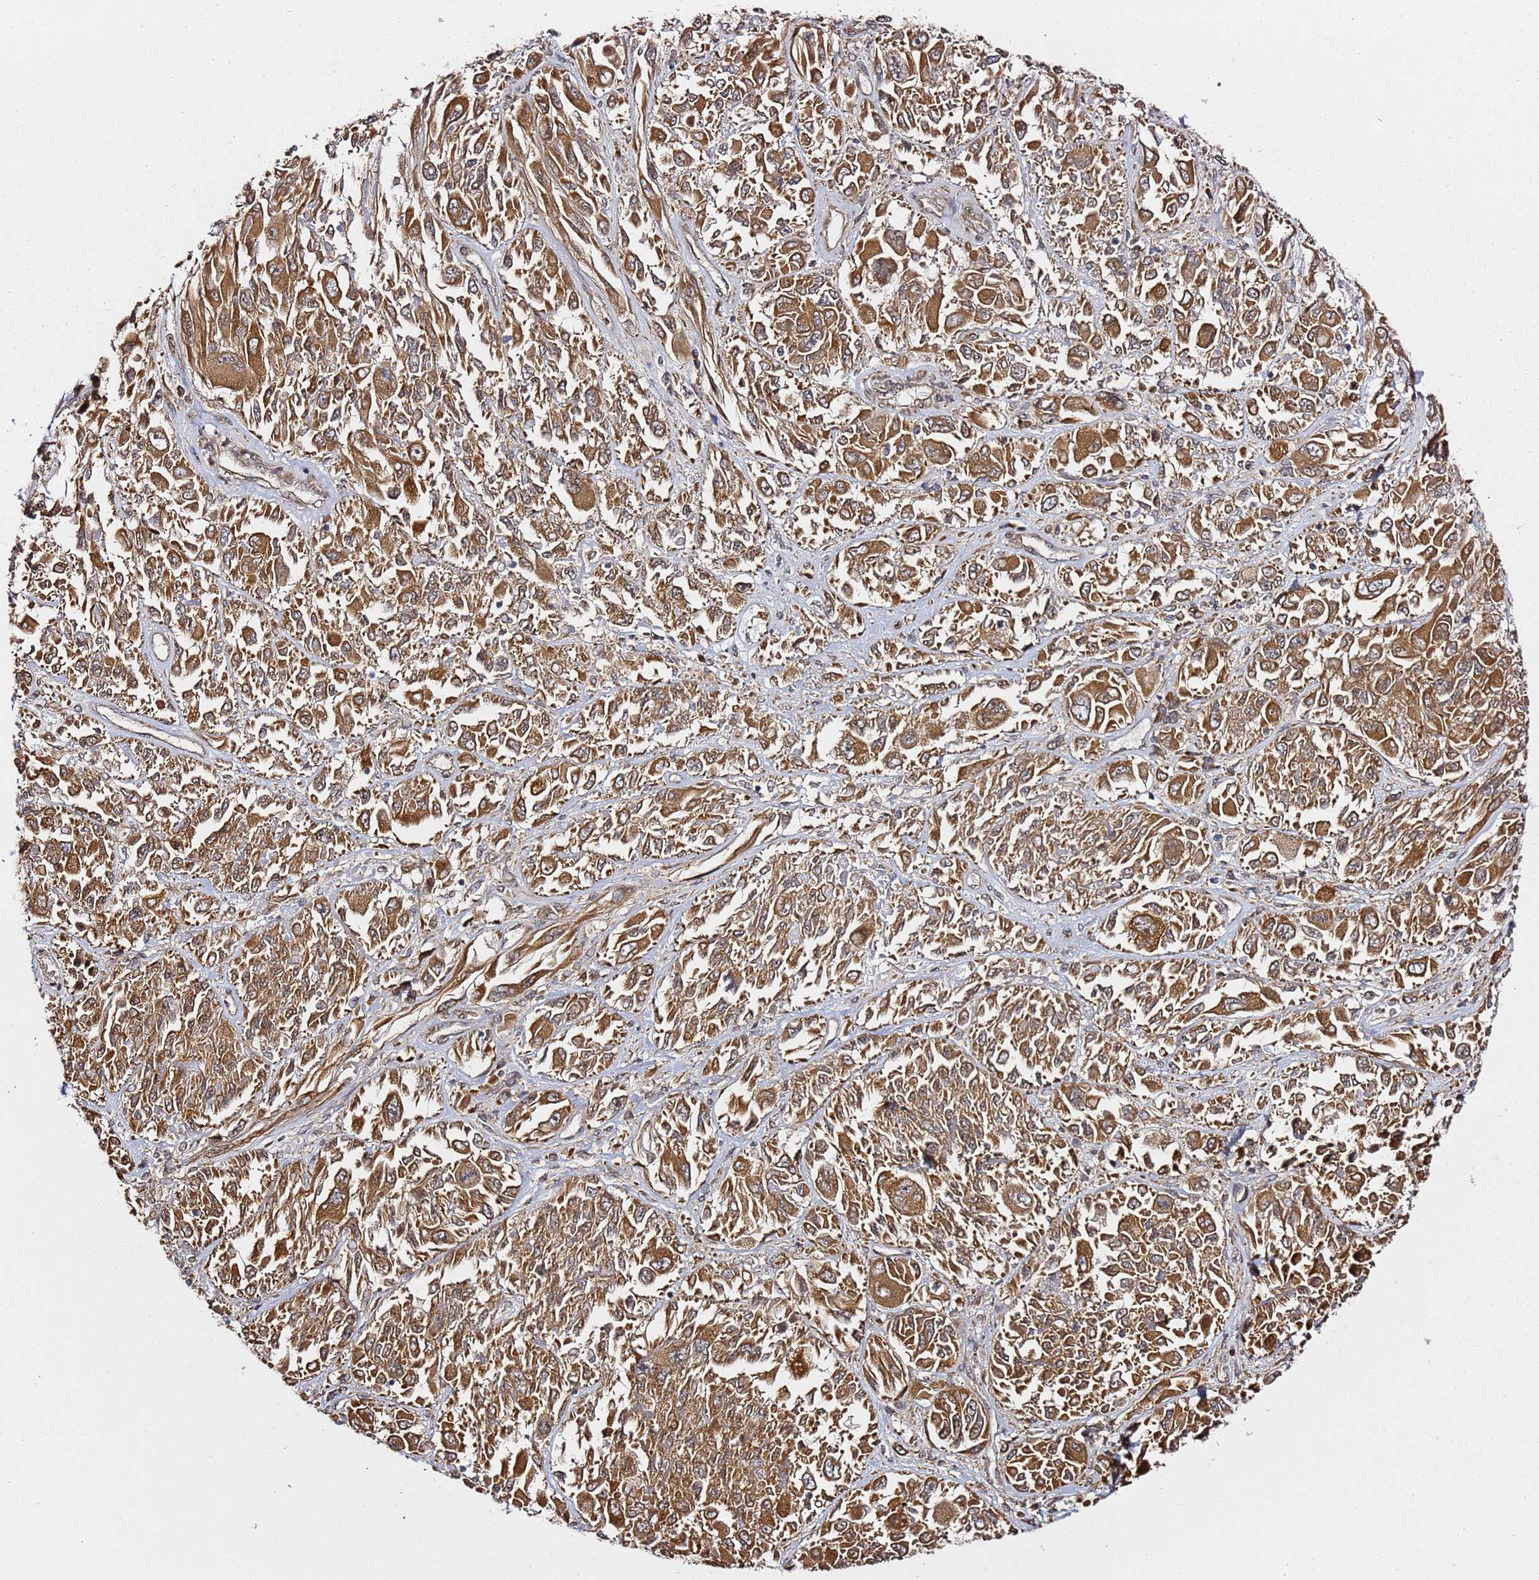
{"staining": {"intensity": "strong", "quantity": ">75%", "location": "cytoplasmic/membranous"}, "tissue": "melanoma", "cell_type": "Tumor cells", "image_type": "cancer", "snomed": [{"axis": "morphology", "description": "Malignant melanoma, NOS"}, {"axis": "topography", "description": "Skin"}], "caption": "A micrograph showing strong cytoplasmic/membranous expression in about >75% of tumor cells in melanoma, as visualized by brown immunohistochemical staining.", "gene": "PRKAB2", "patient": {"sex": "female", "age": 91}}